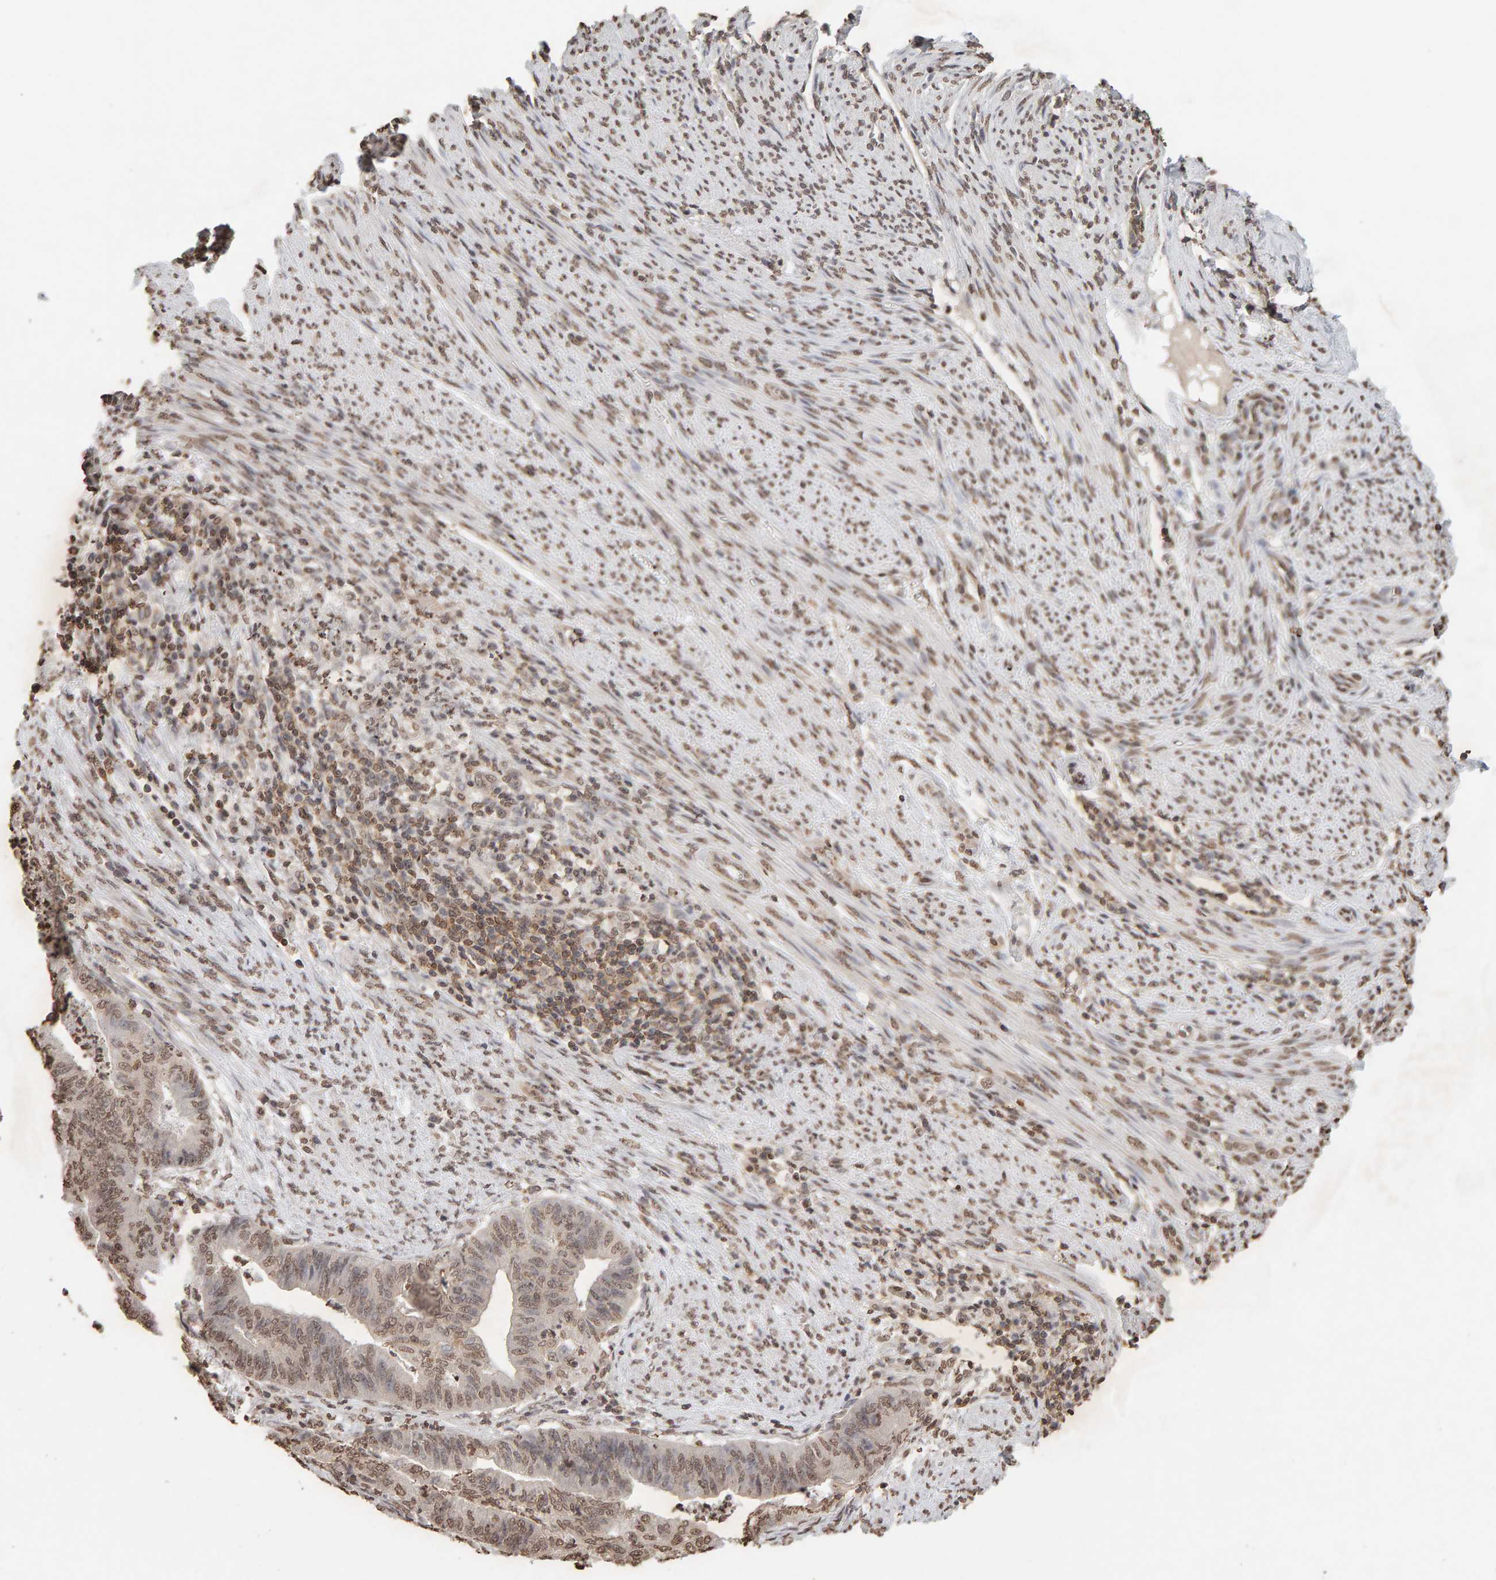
{"staining": {"intensity": "weak", "quantity": ">75%", "location": "nuclear"}, "tissue": "endometrial cancer", "cell_type": "Tumor cells", "image_type": "cancer", "snomed": [{"axis": "morphology", "description": "Polyp, NOS"}, {"axis": "morphology", "description": "Adenocarcinoma, NOS"}, {"axis": "morphology", "description": "Adenoma, NOS"}, {"axis": "topography", "description": "Endometrium"}], "caption": "Protein analysis of endometrial polyp tissue demonstrates weak nuclear positivity in about >75% of tumor cells. (Stains: DAB (3,3'-diaminobenzidine) in brown, nuclei in blue, Microscopy: brightfield microscopy at high magnification).", "gene": "DNAJB5", "patient": {"sex": "female", "age": 79}}